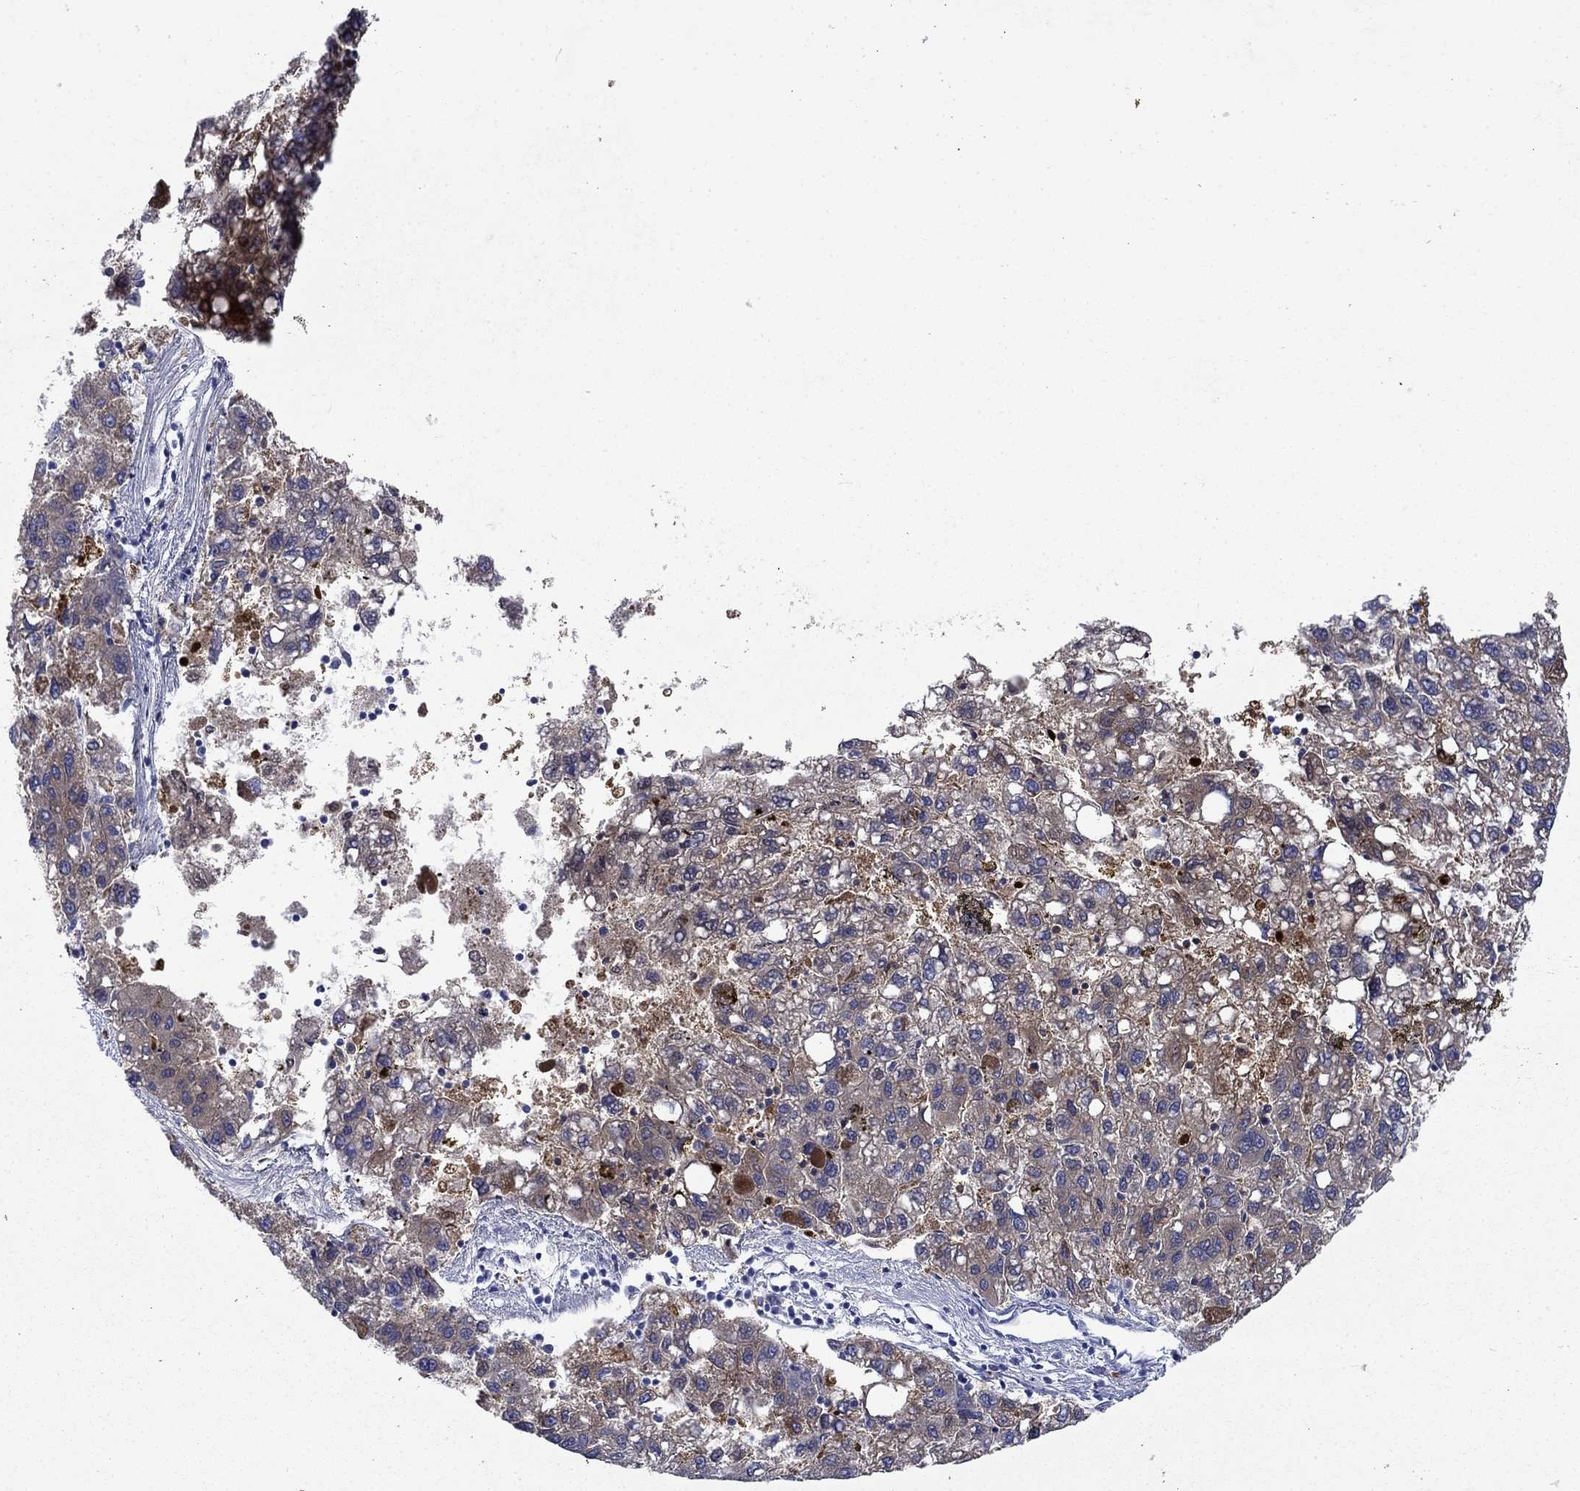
{"staining": {"intensity": "weak", "quantity": "25%-75%", "location": "cytoplasmic/membranous"}, "tissue": "liver cancer", "cell_type": "Tumor cells", "image_type": "cancer", "snomed": [{"axis": "morphology", "description": "Carcinoma, Hepatocellular, NOS"}, {"axis": "topography", "description": "Liver"}], "caption": "A photomicrograph of human liver cancer stained for a protein shows weak cytoplasmic/membranous brown staining in tumor cells.", "gene": "SULT2B1", "patient": {"sex": "female", "age": 82}}